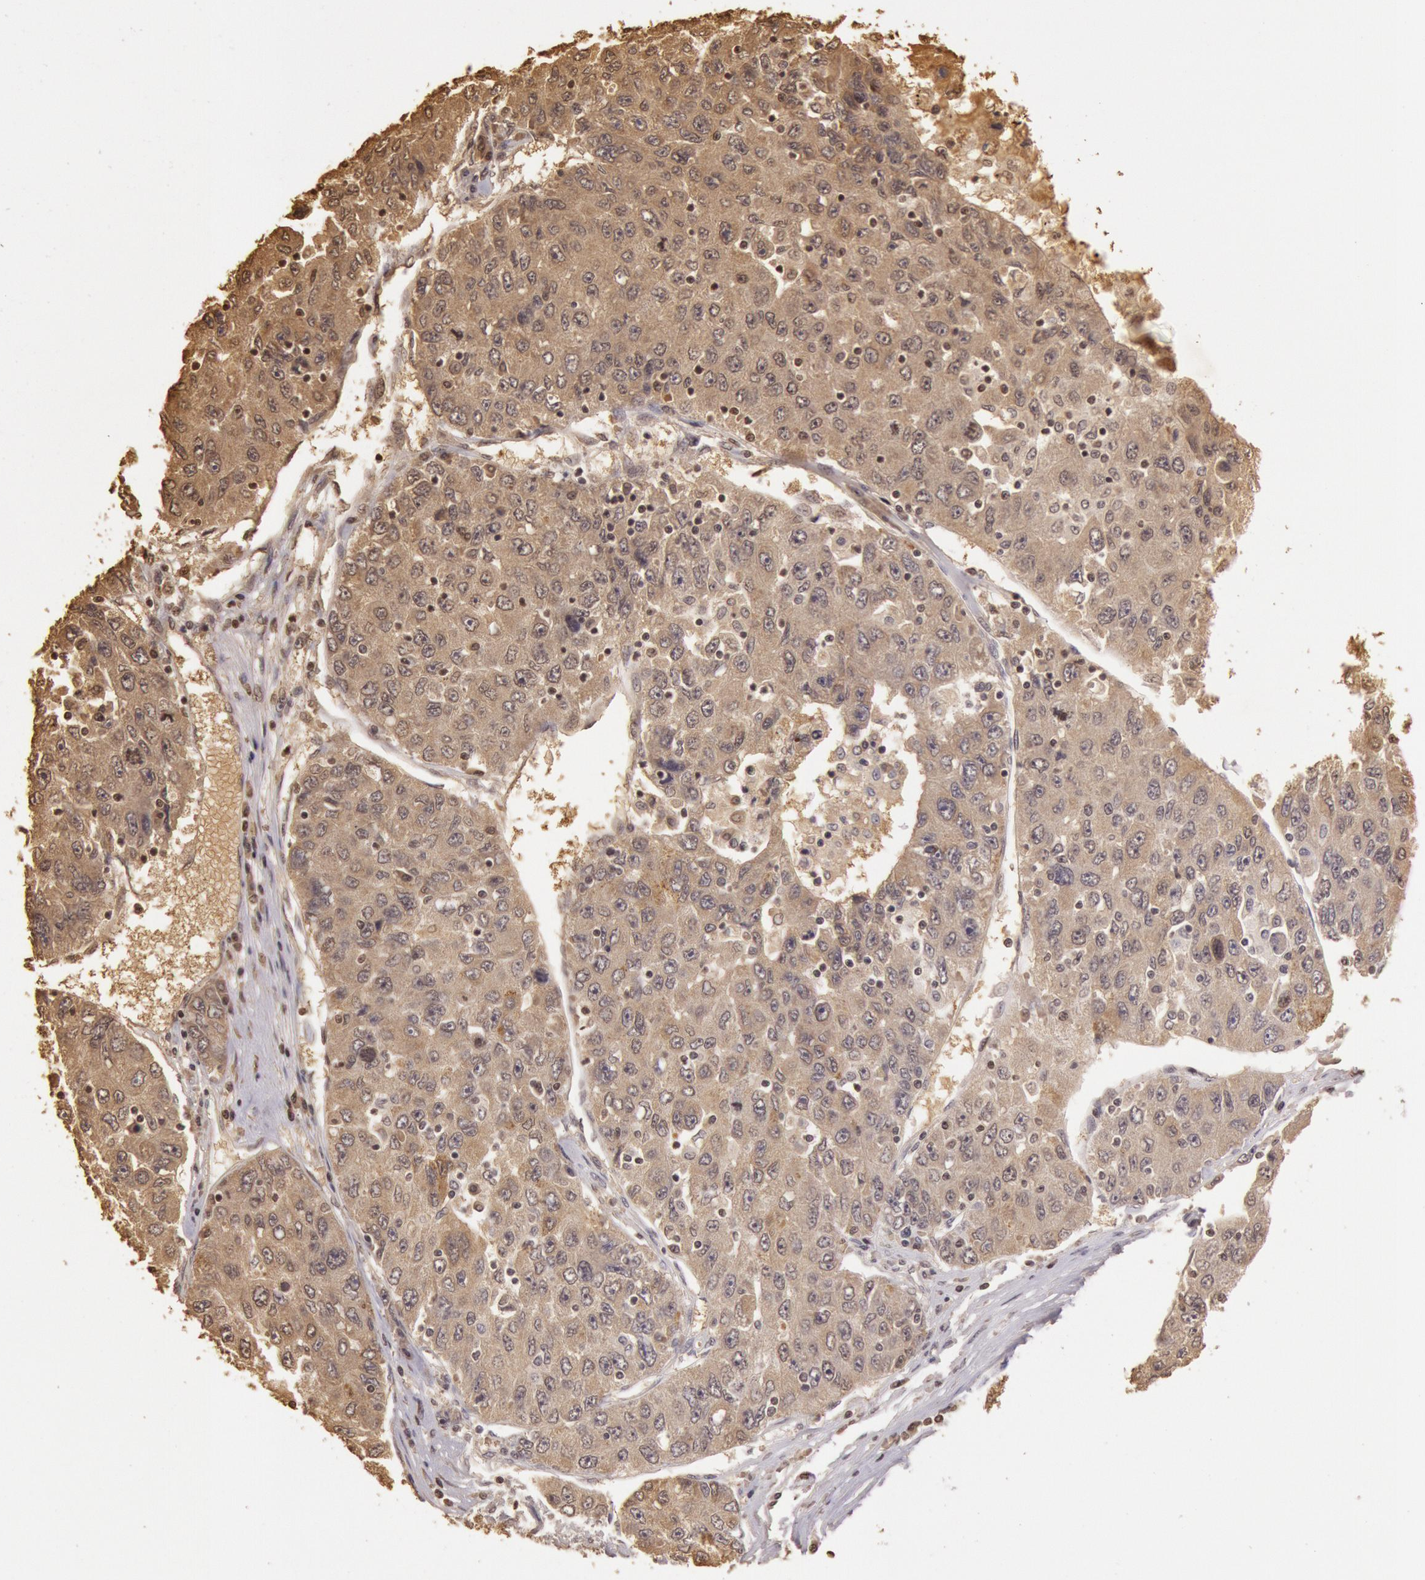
{"staining": {"intensity": "weak", "quantity": ">75%", "location": "cytoplasmic/membranous"}, "tissue": "liver cancer", "cell_type": "Tumor cells", "image_type": "cancer", "snomed": [{"axis": "morphology", "description": "Carcinoma, Hepatocellular, NOS"}, {"axis": "topography", "description": "Liver"}], "caption": "Tumor cells exhibit low levels of weak cytoplasmic/membranous positivity in approximately >75% of cells in liver cancer. (Brightfield microscopy of DAB IHC at high magnification).", "gene": "SOD1", "patient": {"sex": "male", "age": 49}}